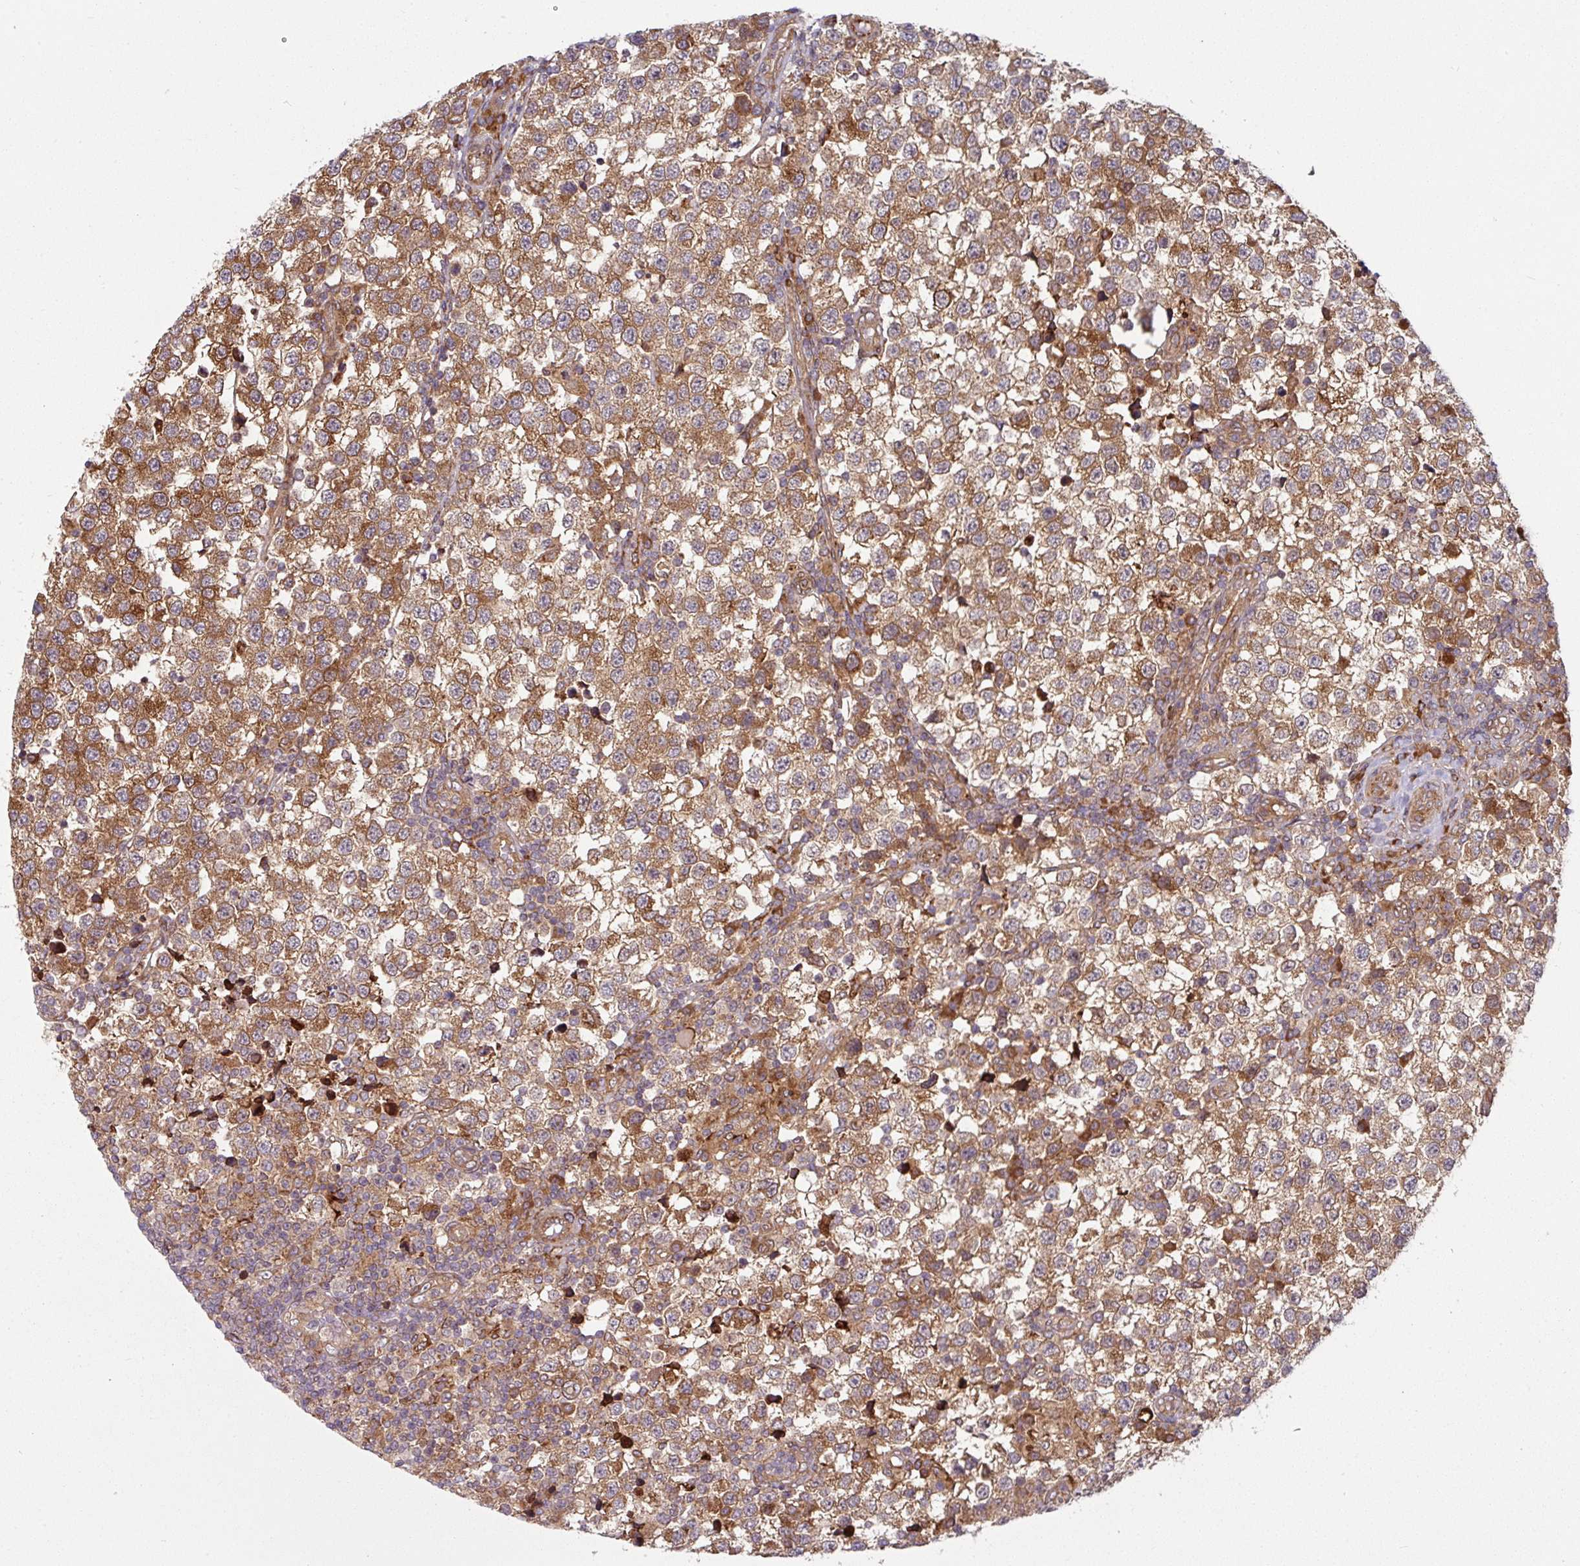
{"staining": {"intensity": "moderate", "quantity": ">75%", "location": "cytoplasmic/membranous"}, "tissue": "testis cancer", "cell_type": "Tumor cells", "image_type": "cancer", "snomed": [{"axis": "morphology", "description": "Seminoma, NOS"}, {"axis": "topography", "description": "Testis"}], "caption": "Testis cancer stained with DAB immunohistochemistry (IHC) demonstrates medium levels of moderate cytoplasmic/membranous expression in about >75% of tumor cells. The protein of interest is stained brown, and the nuclei are stained in blue (DAB (3,3'-diaminobenzidine) IHC with brightfield microscopy, high magnification).", "gene": "RAB5A", "patient": {"sex": "male", "age": 34}}